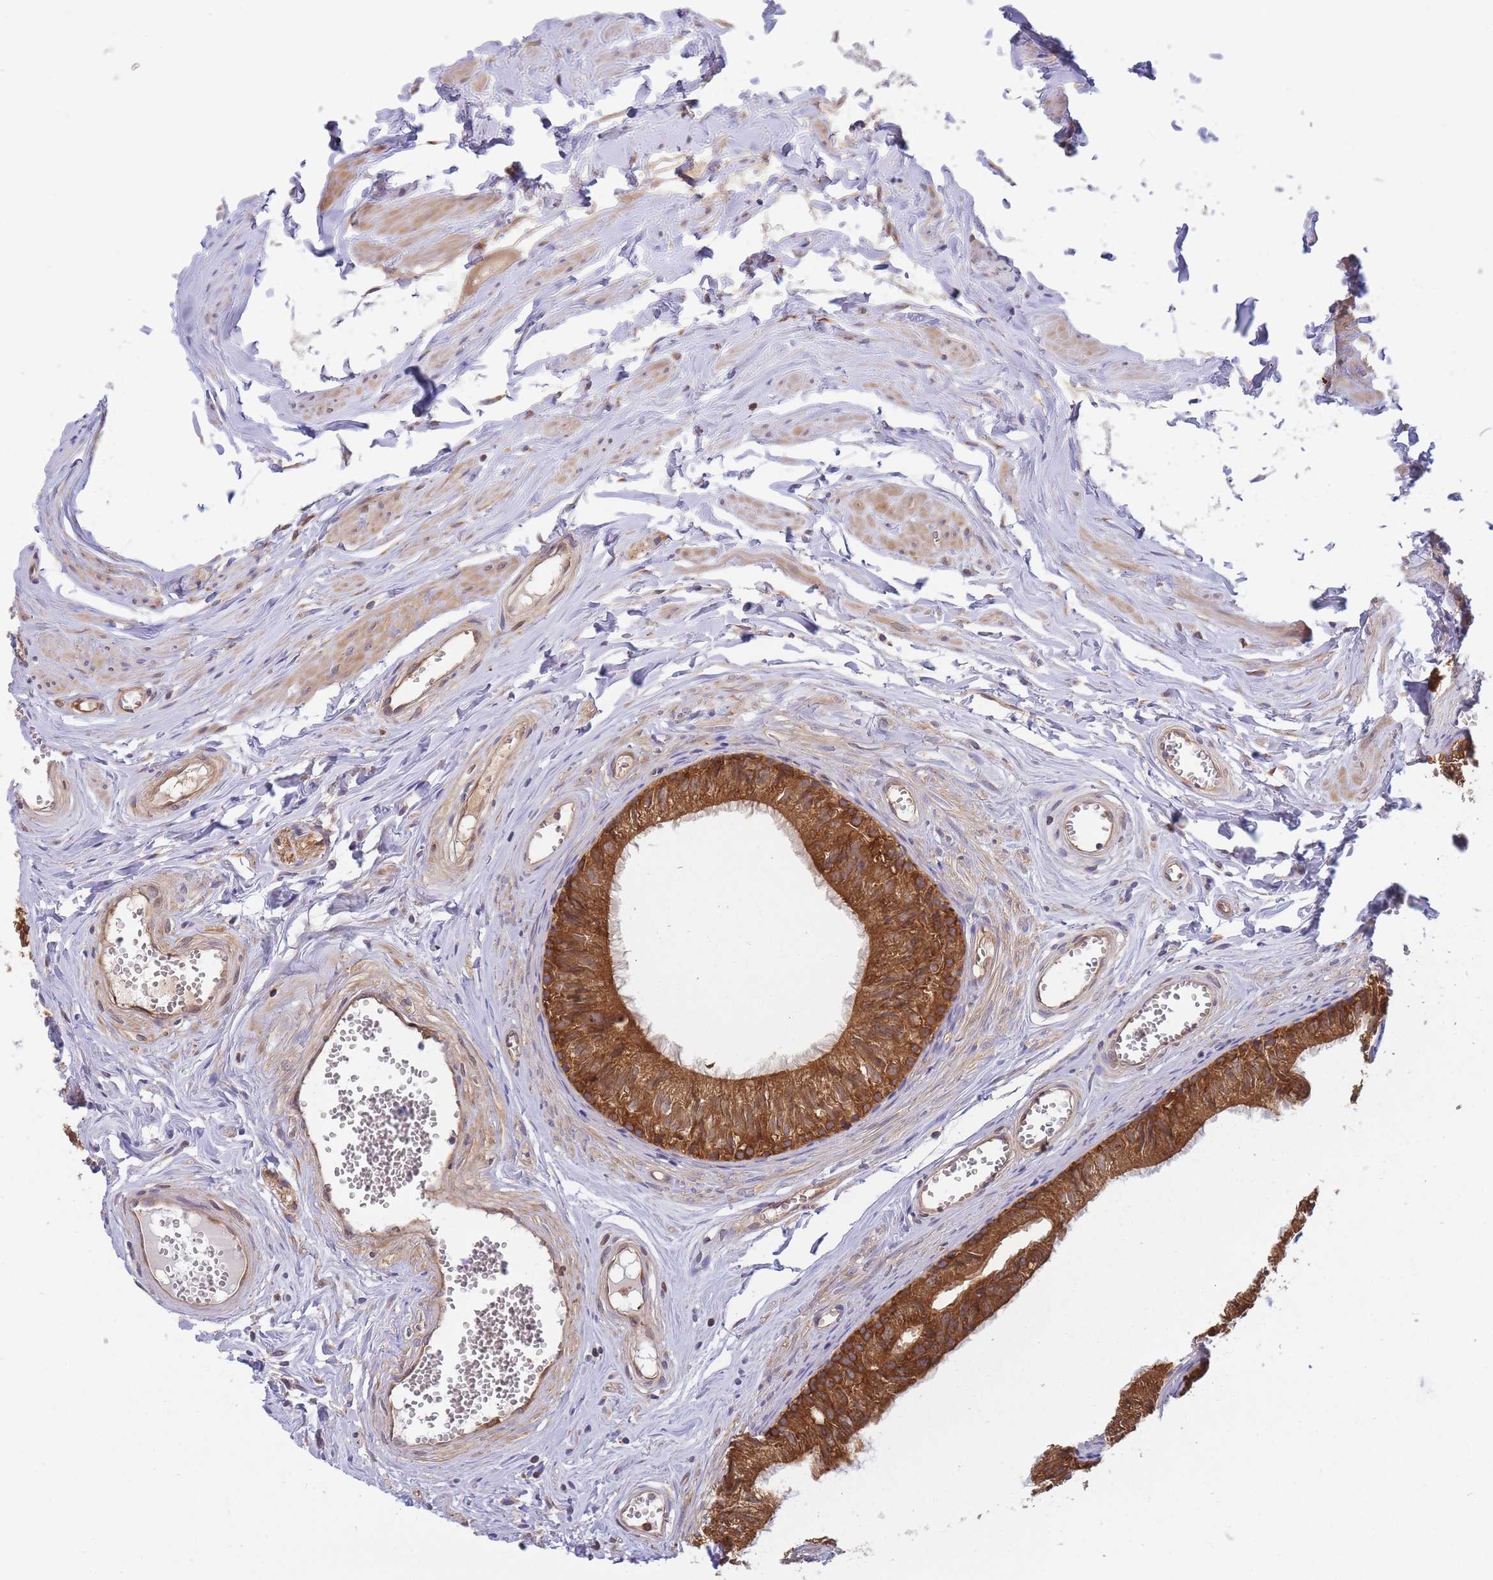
{"staining": {"intensity": "strong", "quantity": ">75%", "location": "cytoplasmic/membranous"}, "tissue": "epididymis", "cell_type": "Glandular cells", "image_type": "normal", "snomed": [{"axis": "morphology", "description": "Normal tissue, NOS"}, {"axis": "topography", "description": "Epididymis"}], "caption": "Approximately >75% of glandular cells in normal human epididymis demonstrate strong cytoplasmic/membranous protein positivity as visualized by brown immunohistochemical staining.", "gene": "SLC4A9", "patient": {"sex": "male", "age": 36}}